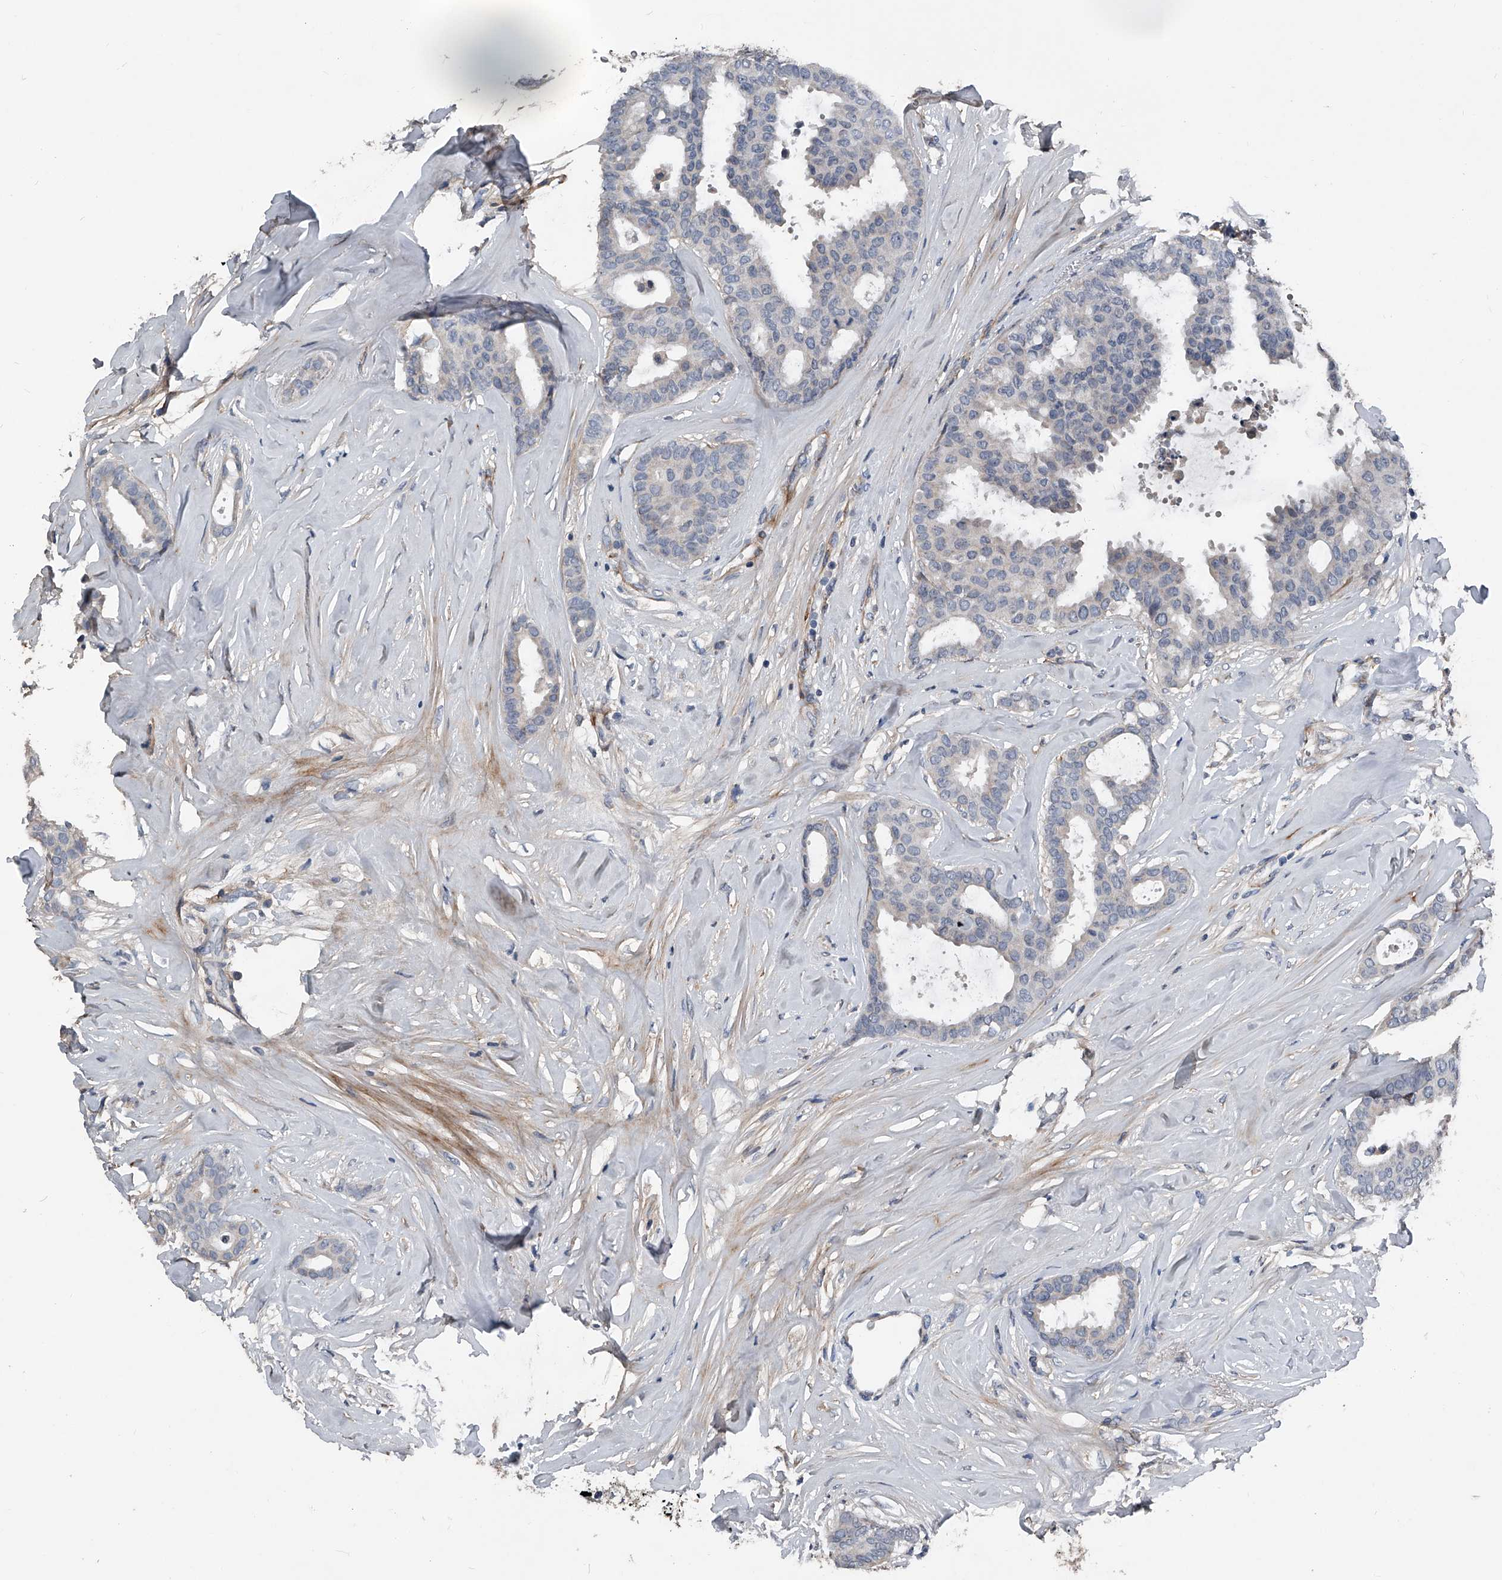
{"staining": {"intensity": "negative", "quantity": "none", "location": "none"}, "tissue": "breast cancer", "cell_type": "Tumor cells", "image_type": "cancer", "snomed": [{"axis": "morphology", "description": "Duct carcinoma"}, {"axis": "topography", "description": "Breast"}], "caption": "This is an immunohistochemistry histopathology image of breast intraductal carcinoma. There is no staining in tumor cells.", "gene": "PHACTR1", "patient": {"sex": "female", "age": 75}}